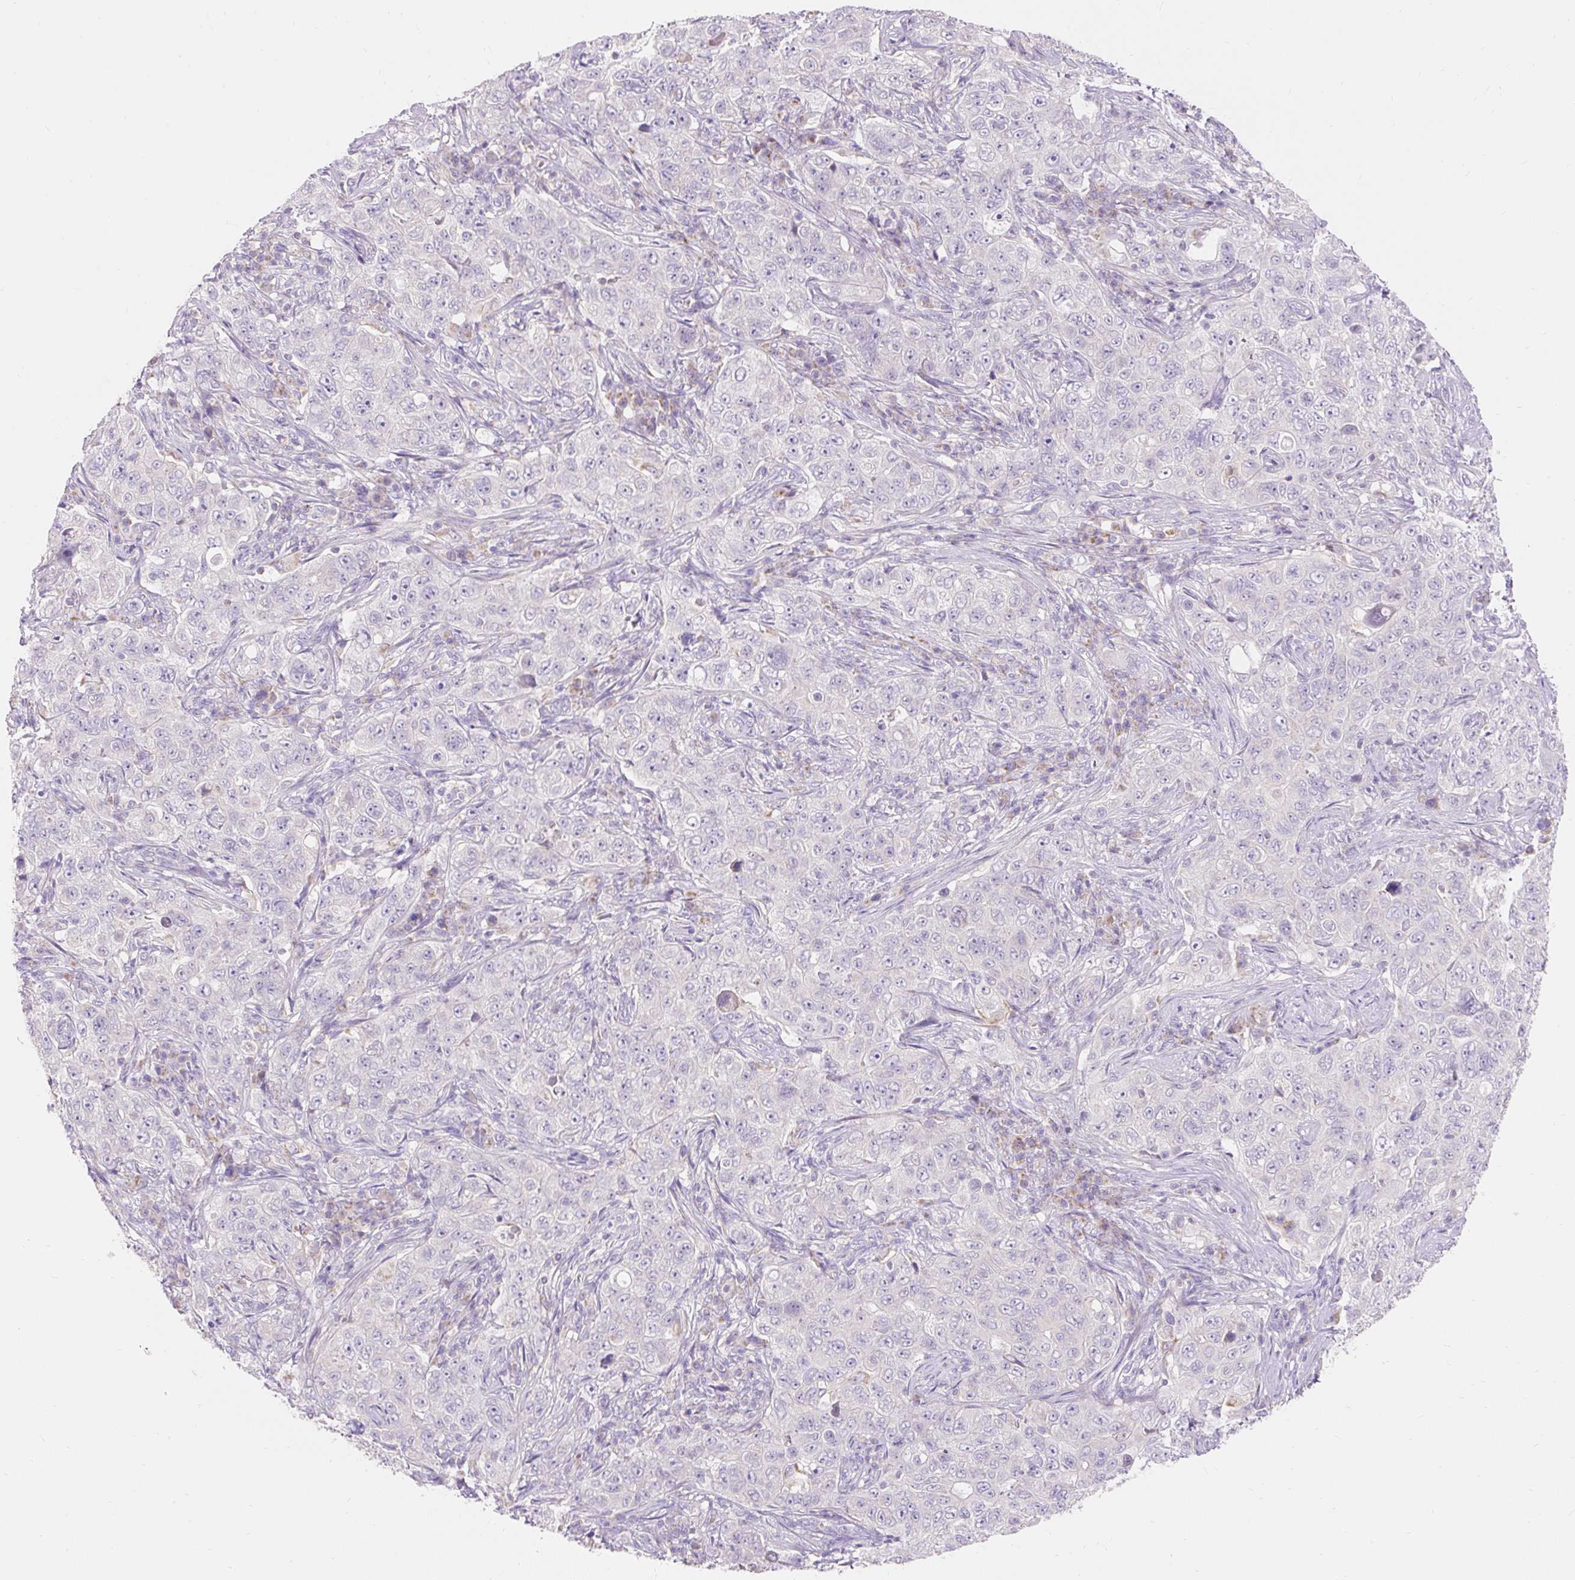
{"staining": {"intensity": "negative", "quantity": "none", "location": "none"}, "tissue": "pancreatic cancer", "cell_type": "Tumor cells", "image_type": "cancer", "snomed": [{"axis": "morphology", "description": "Adenocarcinoma, NOS"}, {"axis": "topography", "description": "Pancreas"}], "caption": "A photomicrograph of adenocarcinoma (pancreatic) stained for a protein demonstrates no brown staining in tumor cells. (Brightfield microscopy of DAB (3,3'-diaminobenzidine) IHC at high magnification).", "gene": "PMAIP1", "patient": {"sex": "male", "age": 68}}